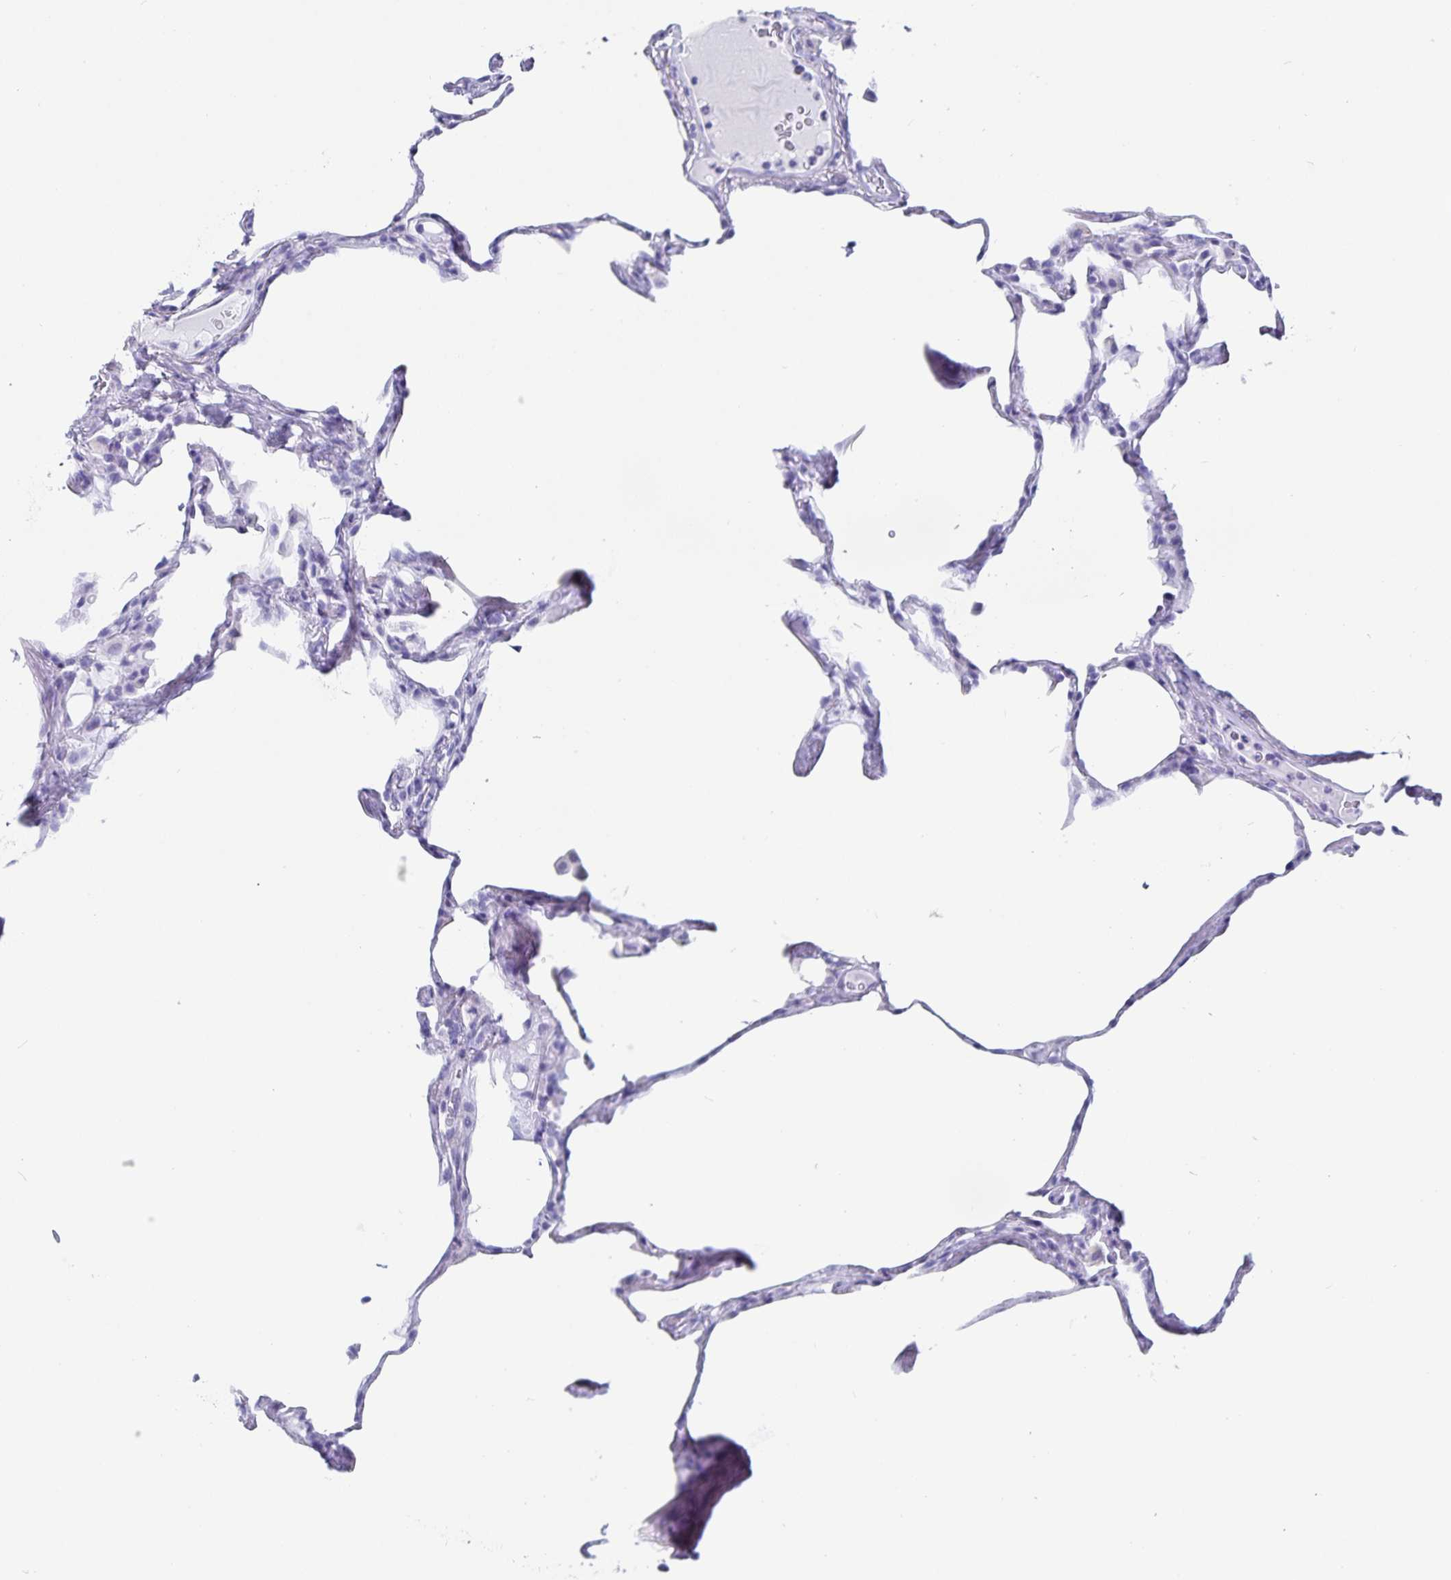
{"staining": {"intensity": "negative", "quantity": "none", "location": "none"}, "tissue": "lung", "cell_type": "Alveolar cells", "image_type": "normal", "snomed": [{"axis": "morphology", "description": "Normal tissue, NOS"}, {"axis": "topography", "description": "Lung"}], "caption": "A photomicrograph of human lung is negative for staining in alveolar cells. (Brightfield microscopy of DAB (3,3'-diaminobenzidine) immunohistochemistry at high magnification).", "gene": "C19orf73", "patient": {"sex": "male", "age": 65}}